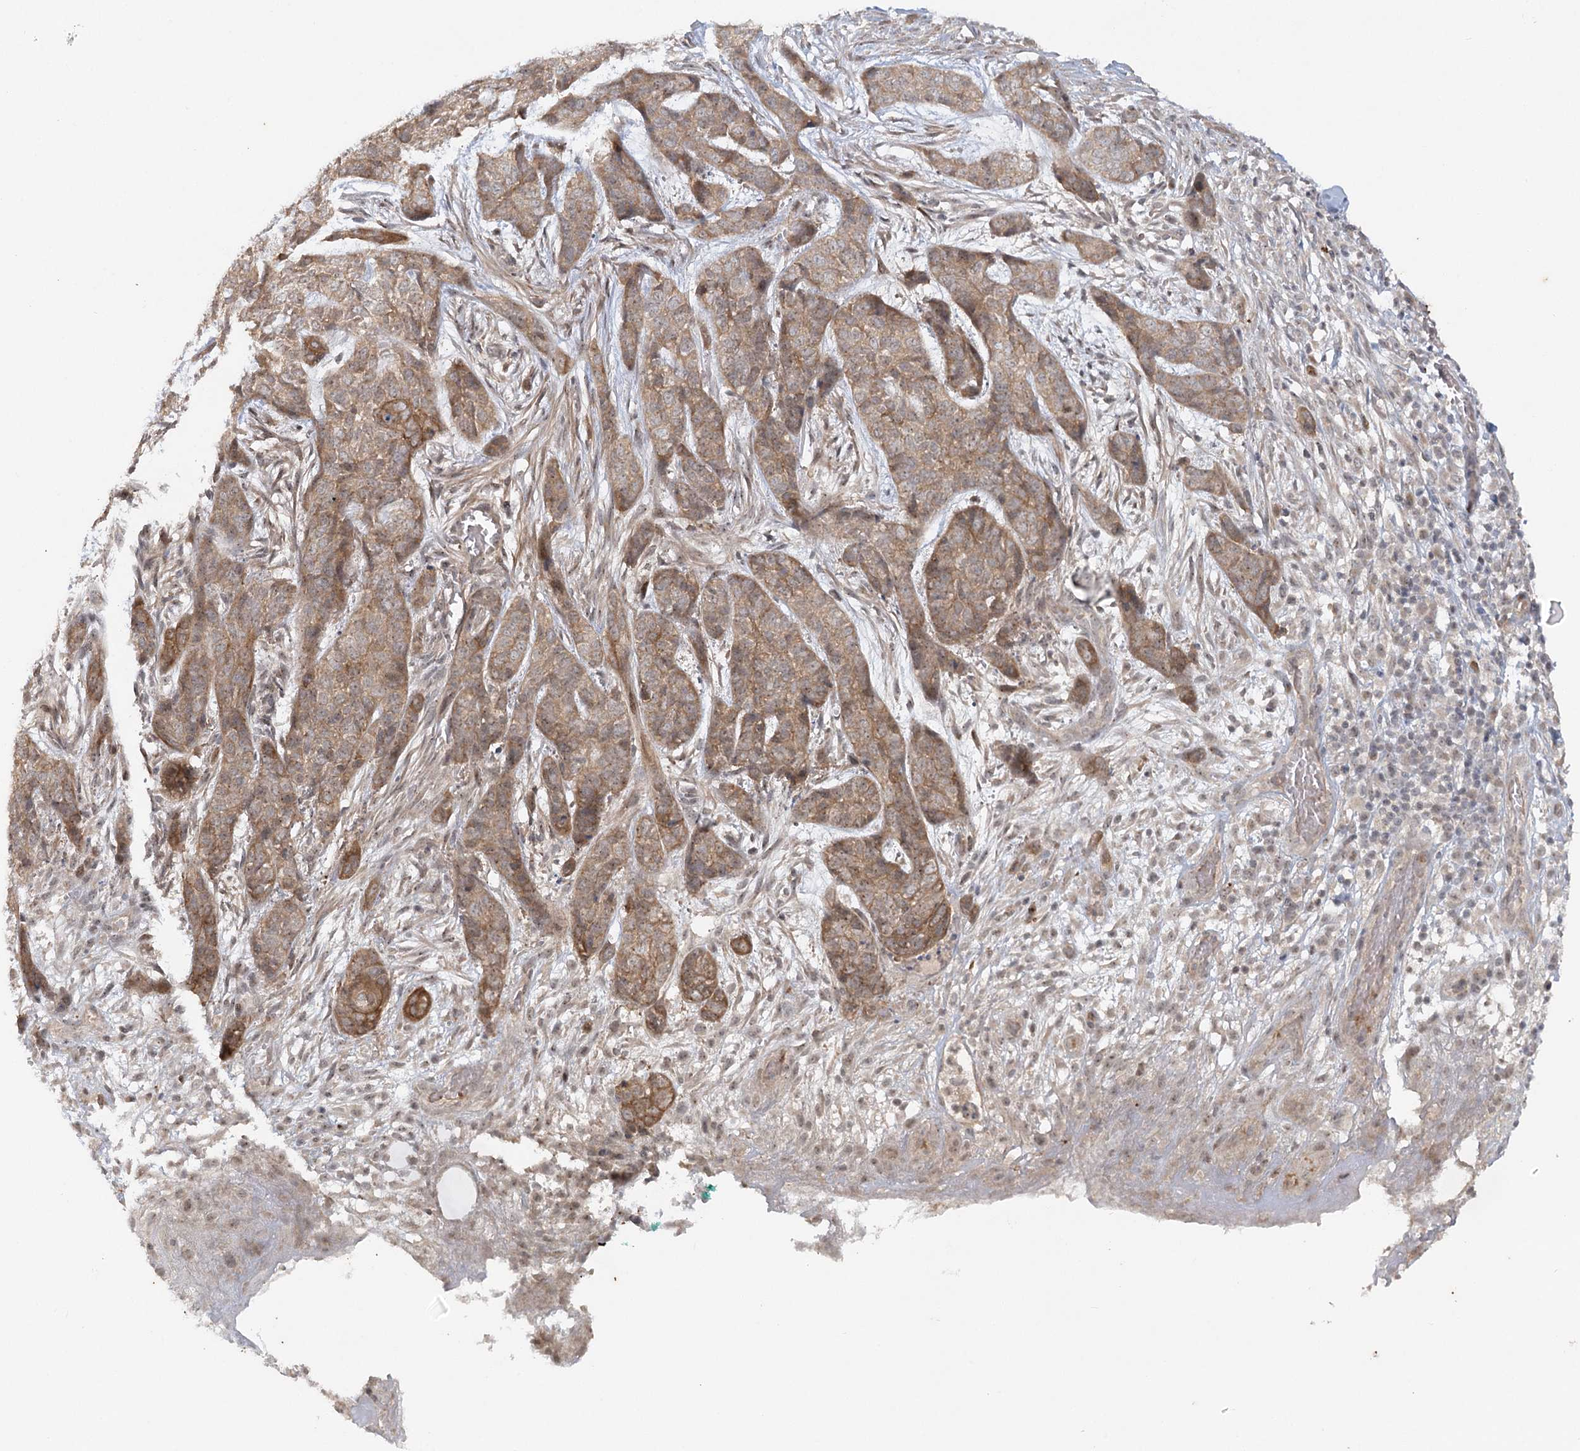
{"staining": {"intensity": "moderate", "quantity": ">75%", "location": "cytoplasmic/membranous"}, "tissue": "skin cancer", "cell_type": "Tumor cells", "image_type": "cancer", "snomed": [{"axis": "morphology", "description": "Basal cell carcinoma"}, {"axis": "topography", "description": "Skin"}], "caption": "A brown stain highlights moderate cytoplasmic/membranous positivity of a protein in human basal cell carcinoma (skin) tumor cells. Nuclei are stained in blue.", "gene": "SH2D3A", "patient": {"sex": "female", "age": 64}}